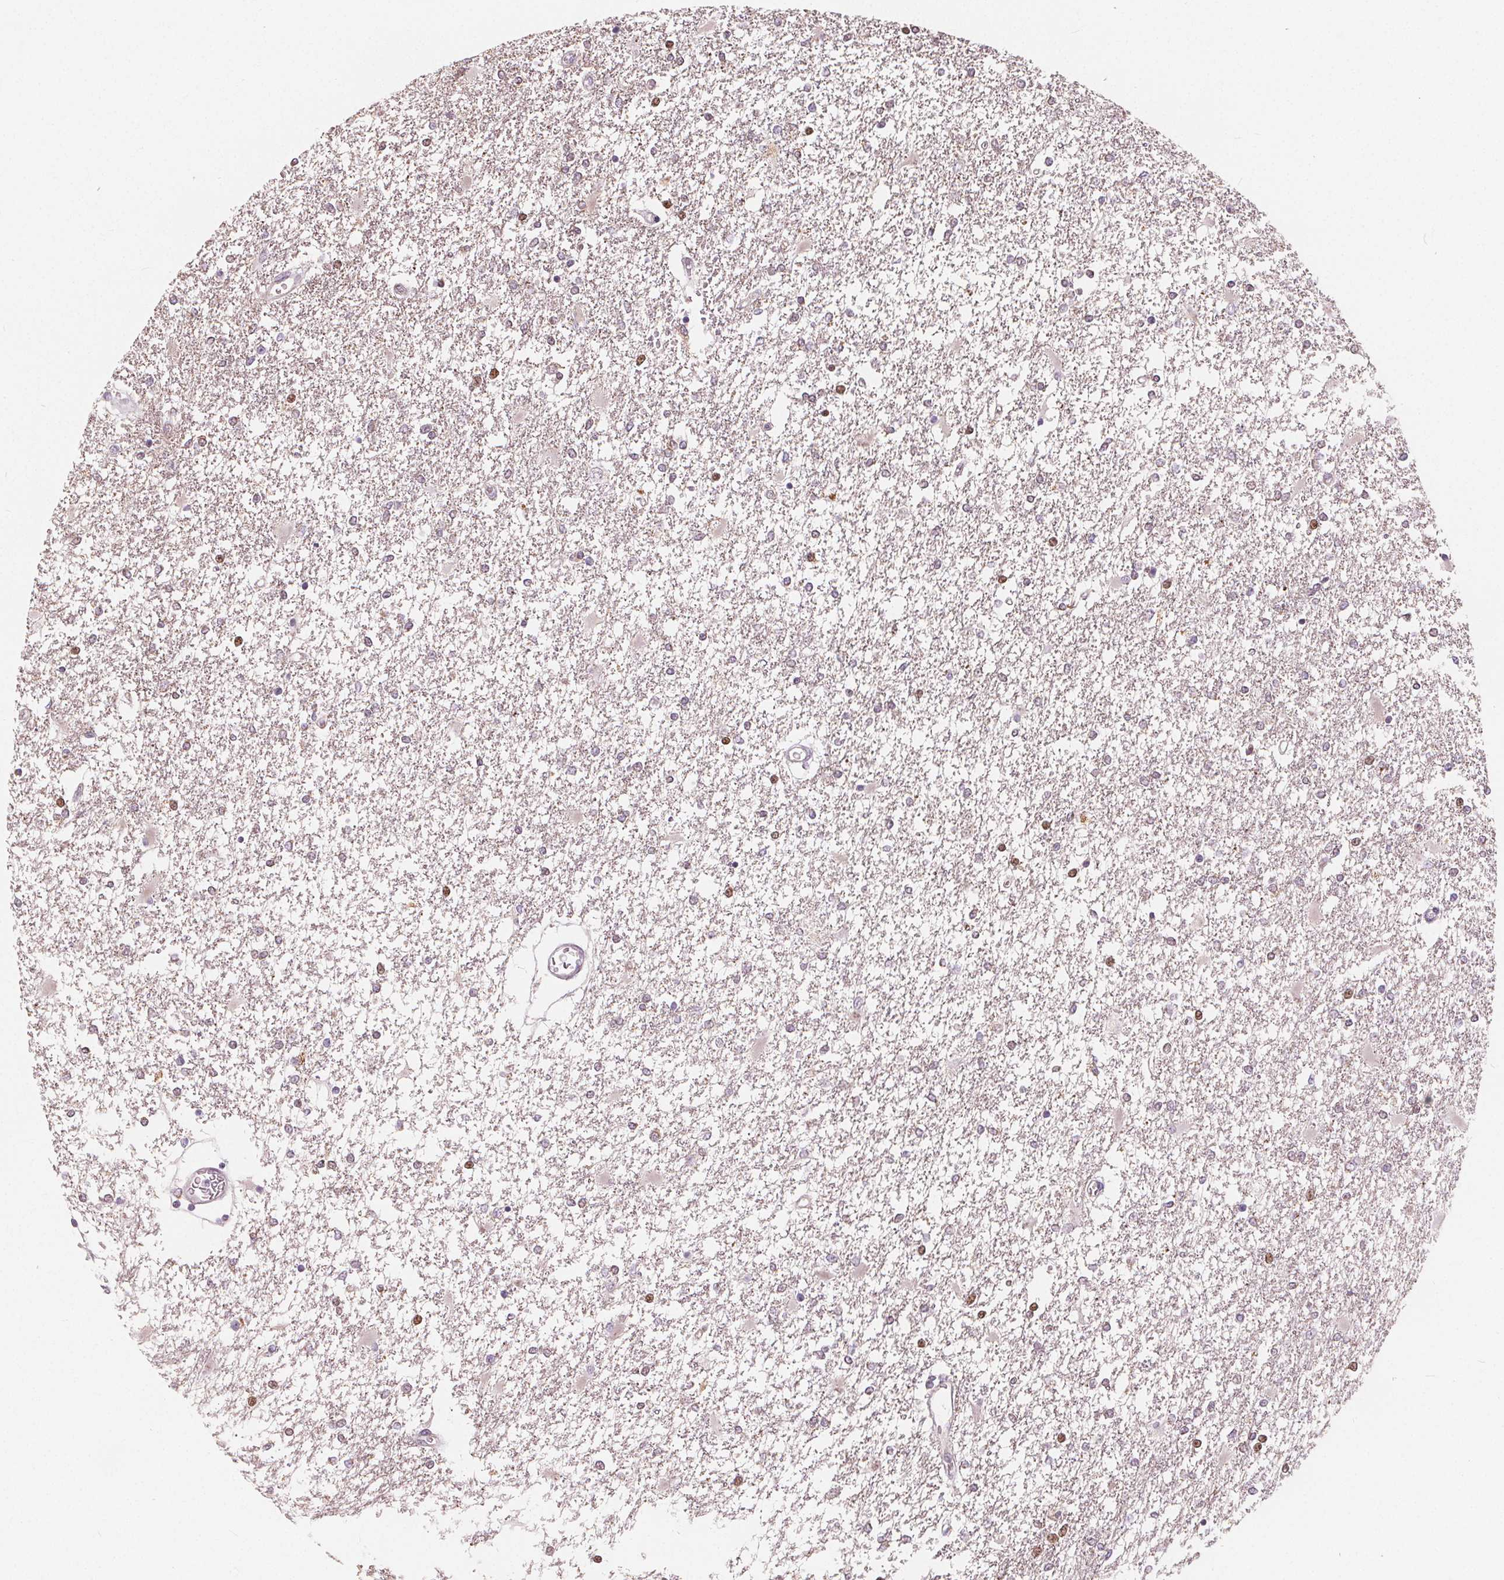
{"staining": {"intensity": "negative", "quantity": "none", "location": "none"}, "tissue": "glioma", "cell_type": "Tumor cells", "image_type": "cancer", "snomed": [{"axis": "morphology", "description": "Glioma, malignant, High grade"}, {"axis": "topography", "description": "Cerebral cortex"}], "caption": "DAB immunohistochemical staining of human glioma displays no significant positivity in tumor cells.", "gene": "NUP210L", "patient": {"sex": "male", "age": 79}}